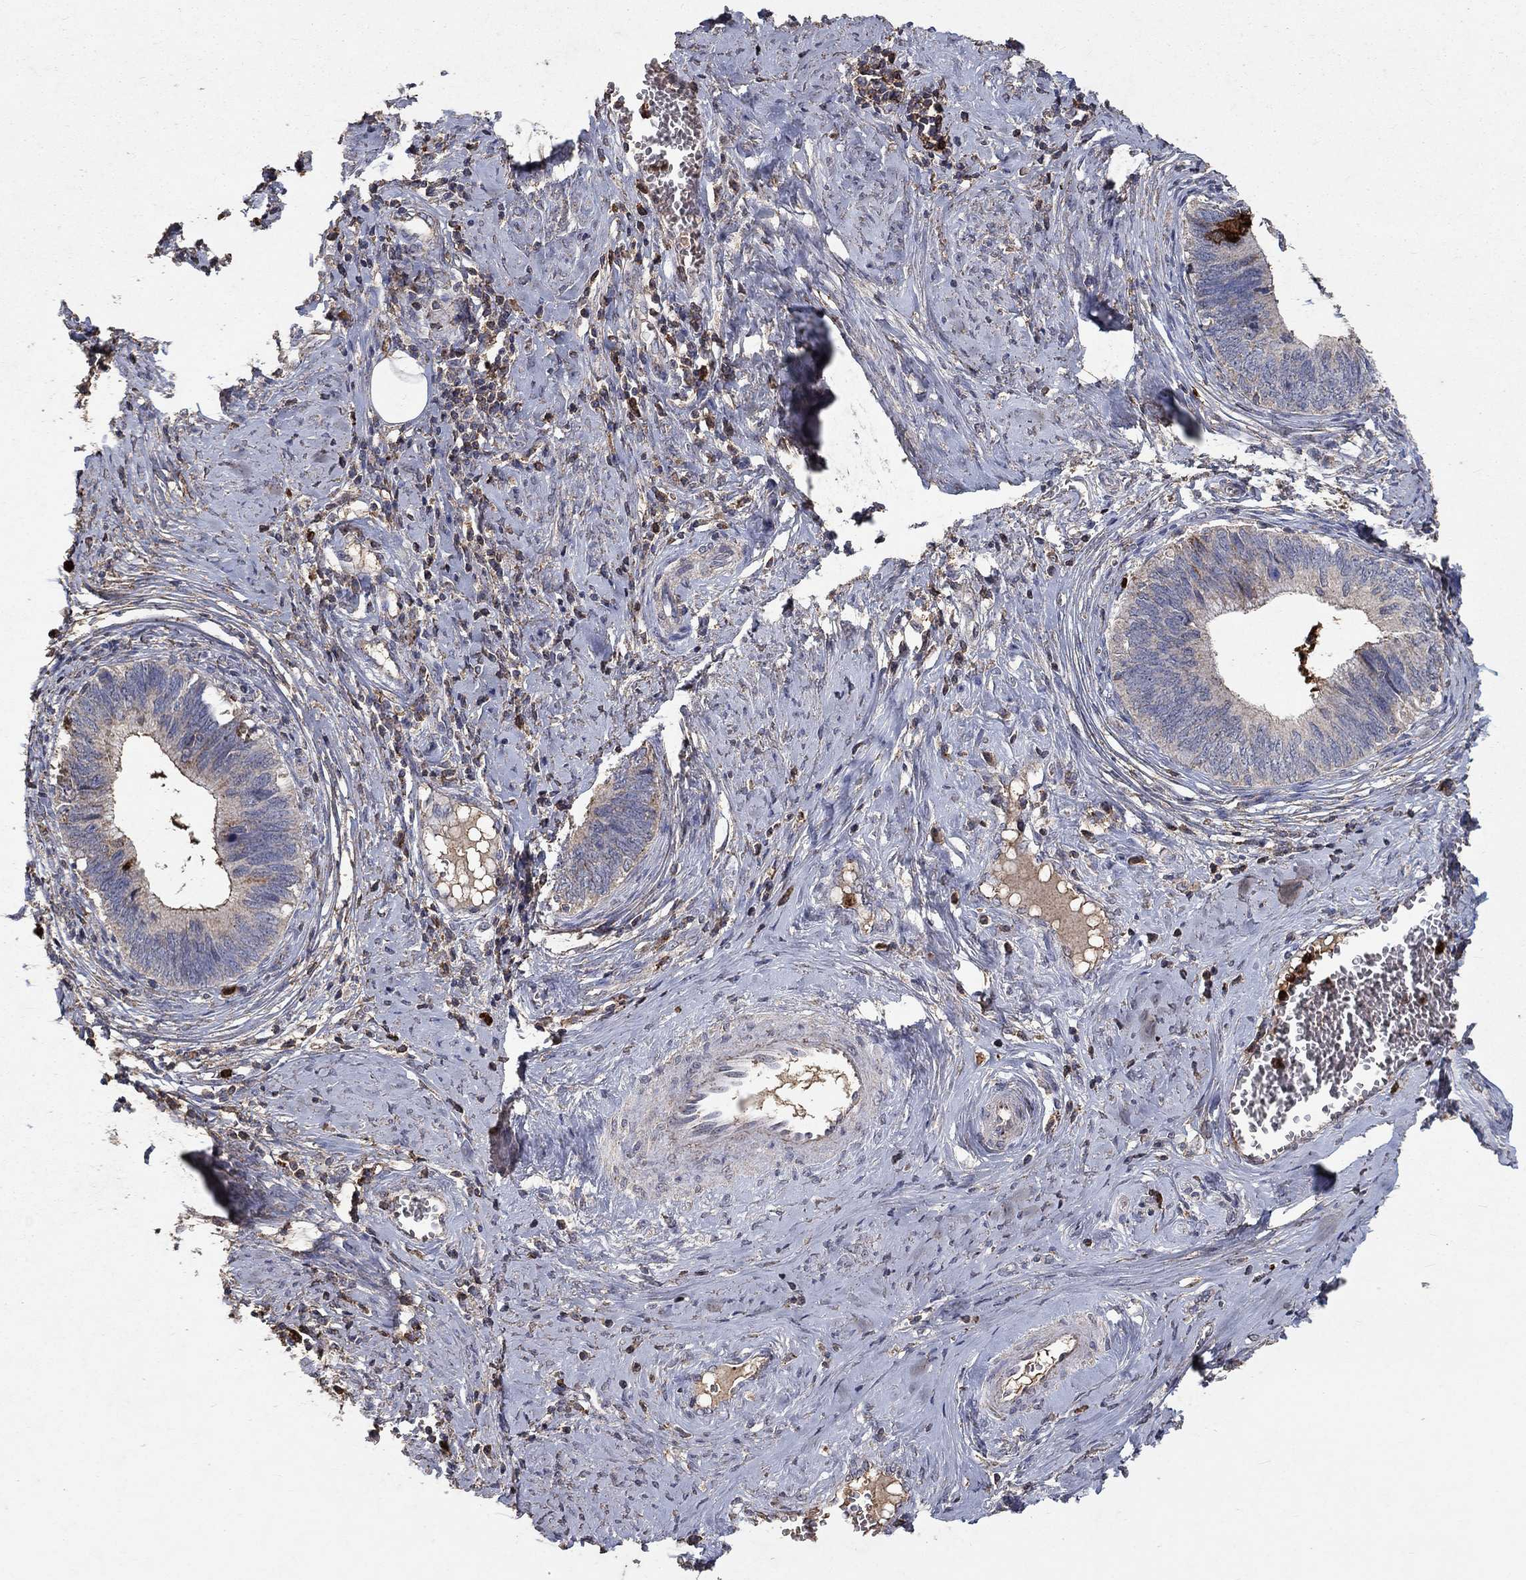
{"staining": {"intensity": "strong", "quantity": "<25%", "location": "cytoplasmic/membranous"}, "tissue": "cervical cancer", "cell_type": "Tumor cells", "image_type": "cancer", "snomed": [{"axis": "morphology", "description": "Adenocarcinoma, NOS"}, {"axis": "topography", "description": "Cervix"}], "caption": "Cervical cancer (adenocarcinoma) tissue shows strong cytoplasmic/membranous staining in about <25% of tumor cells, visualized by immunohistochemistry. (Brightfield microscopy of DAB IHC at high magnification).", "gene": "CD24", "patient": {"sex": "female", "age": 42}}